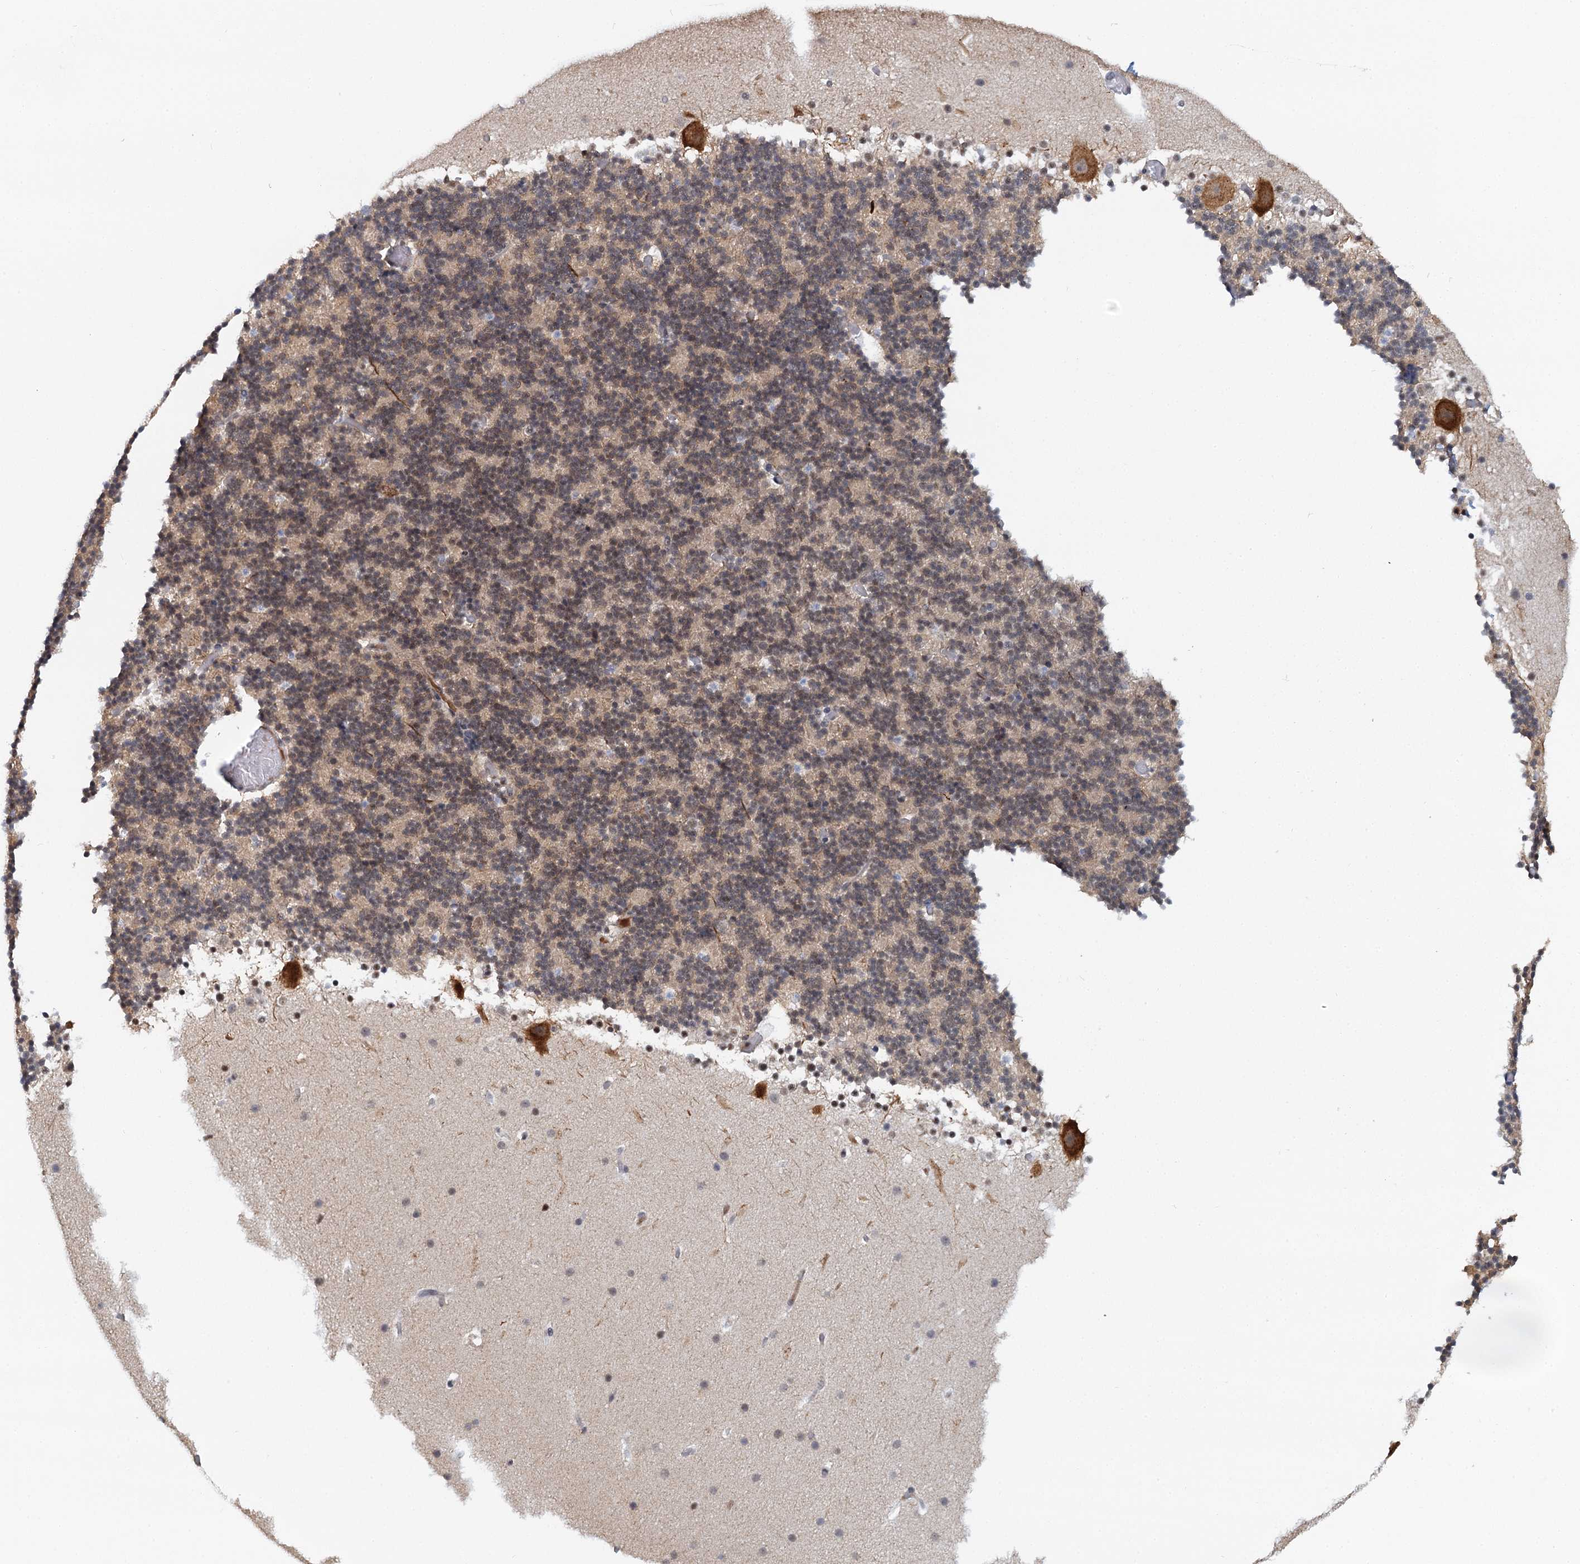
{"staining": {"intensity": "weak", "quantity": "25%-75%", "location": "nuclear"}, "tissue": "cerebellum", "cell_type": "Cells in granular layer", "image_type": "normal", "snomed": [{"axis": "morphology", "description": "Normal tissue, NOS"}, {"axis": "topography", "description": "Cerebellum"}], "caption": "A brown stain shows weak nuclear staining of a protein in cells in granular layer of benign human cerebellum. The protein is shown in brown color, while the nuclei are stained blue.", "gene": "GPATCH11", "patient": {"sex": "male", "age": 57}}